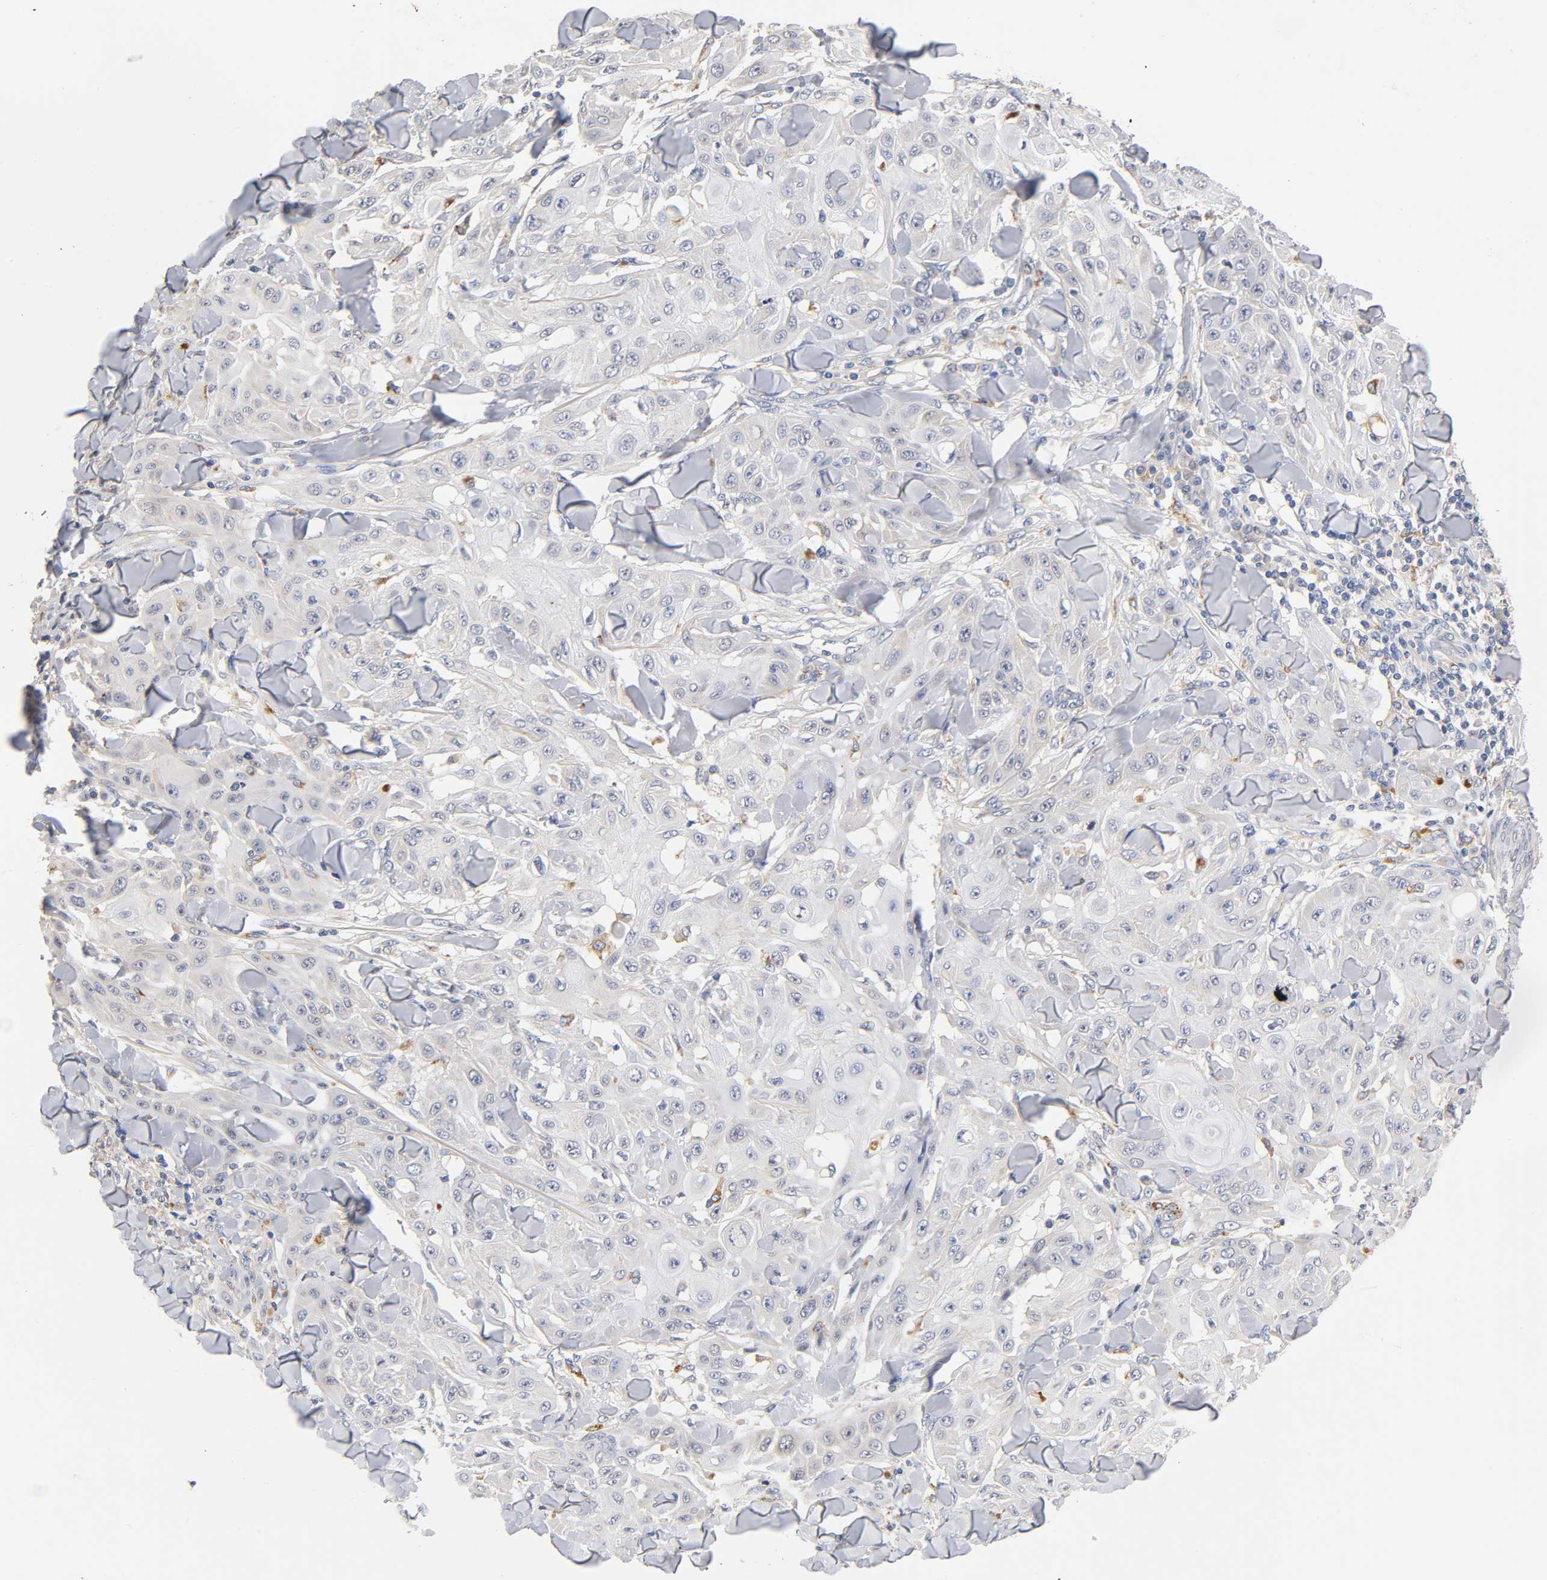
{"staining": {"intensity": "negative", "quantity": "none", "location": "none"}, "tissue": "skin cancer", "cell_type": "Tumor cells", "image_type": "cancer", "snomed": [{"axis": "morphology", "description": "Squamous cell carcinoma, NOS"}, {"axis": "topography", "description": "Skin"}], "caption": "The micrograph displays no staining of tumor cells in squamous cell carcinoma (skin).", "gene": "SEMA5A", "patient": {"sex": "male", "age": 24}}